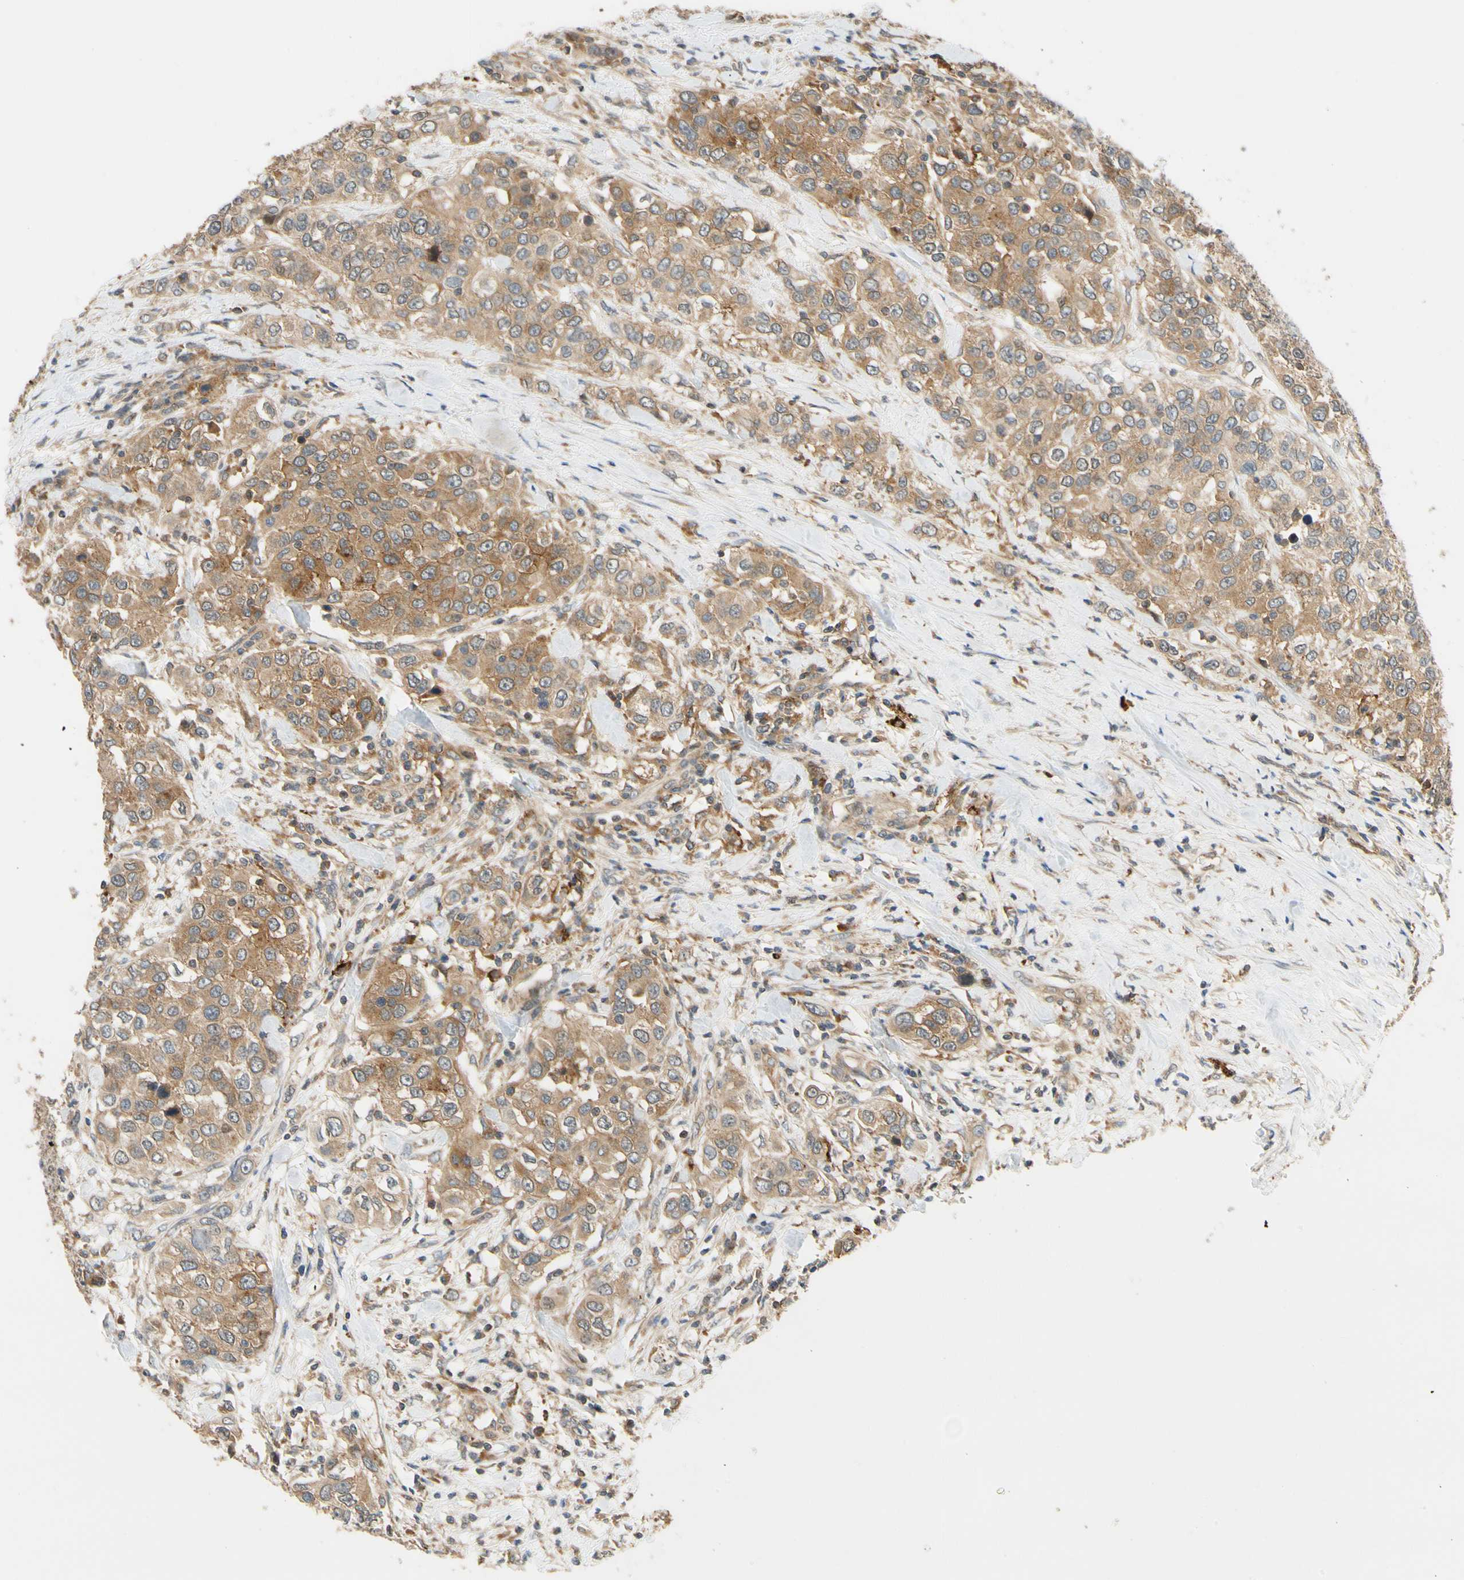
{"staining": {"intensity": "moderate", "quantity": ">75%", "location": "cytoplasmic/membranous"}, "tissue": "urothelial cancer", "cell_type": "Tumor cells", "image_type": "cancer", "snomed": [{"axis": "morphology", "description": "Urothelial carcinoma, High grade"}, {"axis": "topography", "description": "Urinary bladder"}], "caption": "A histopathology image showing moderate cytoplasmic/membranous expression in about >75% of tumor cells in high-grade urothelial carcinoma, as visualized by brown immunohistochemical staining.", "gene": "ANKHD1", "patient": {"sex": "female", "age": 80}}